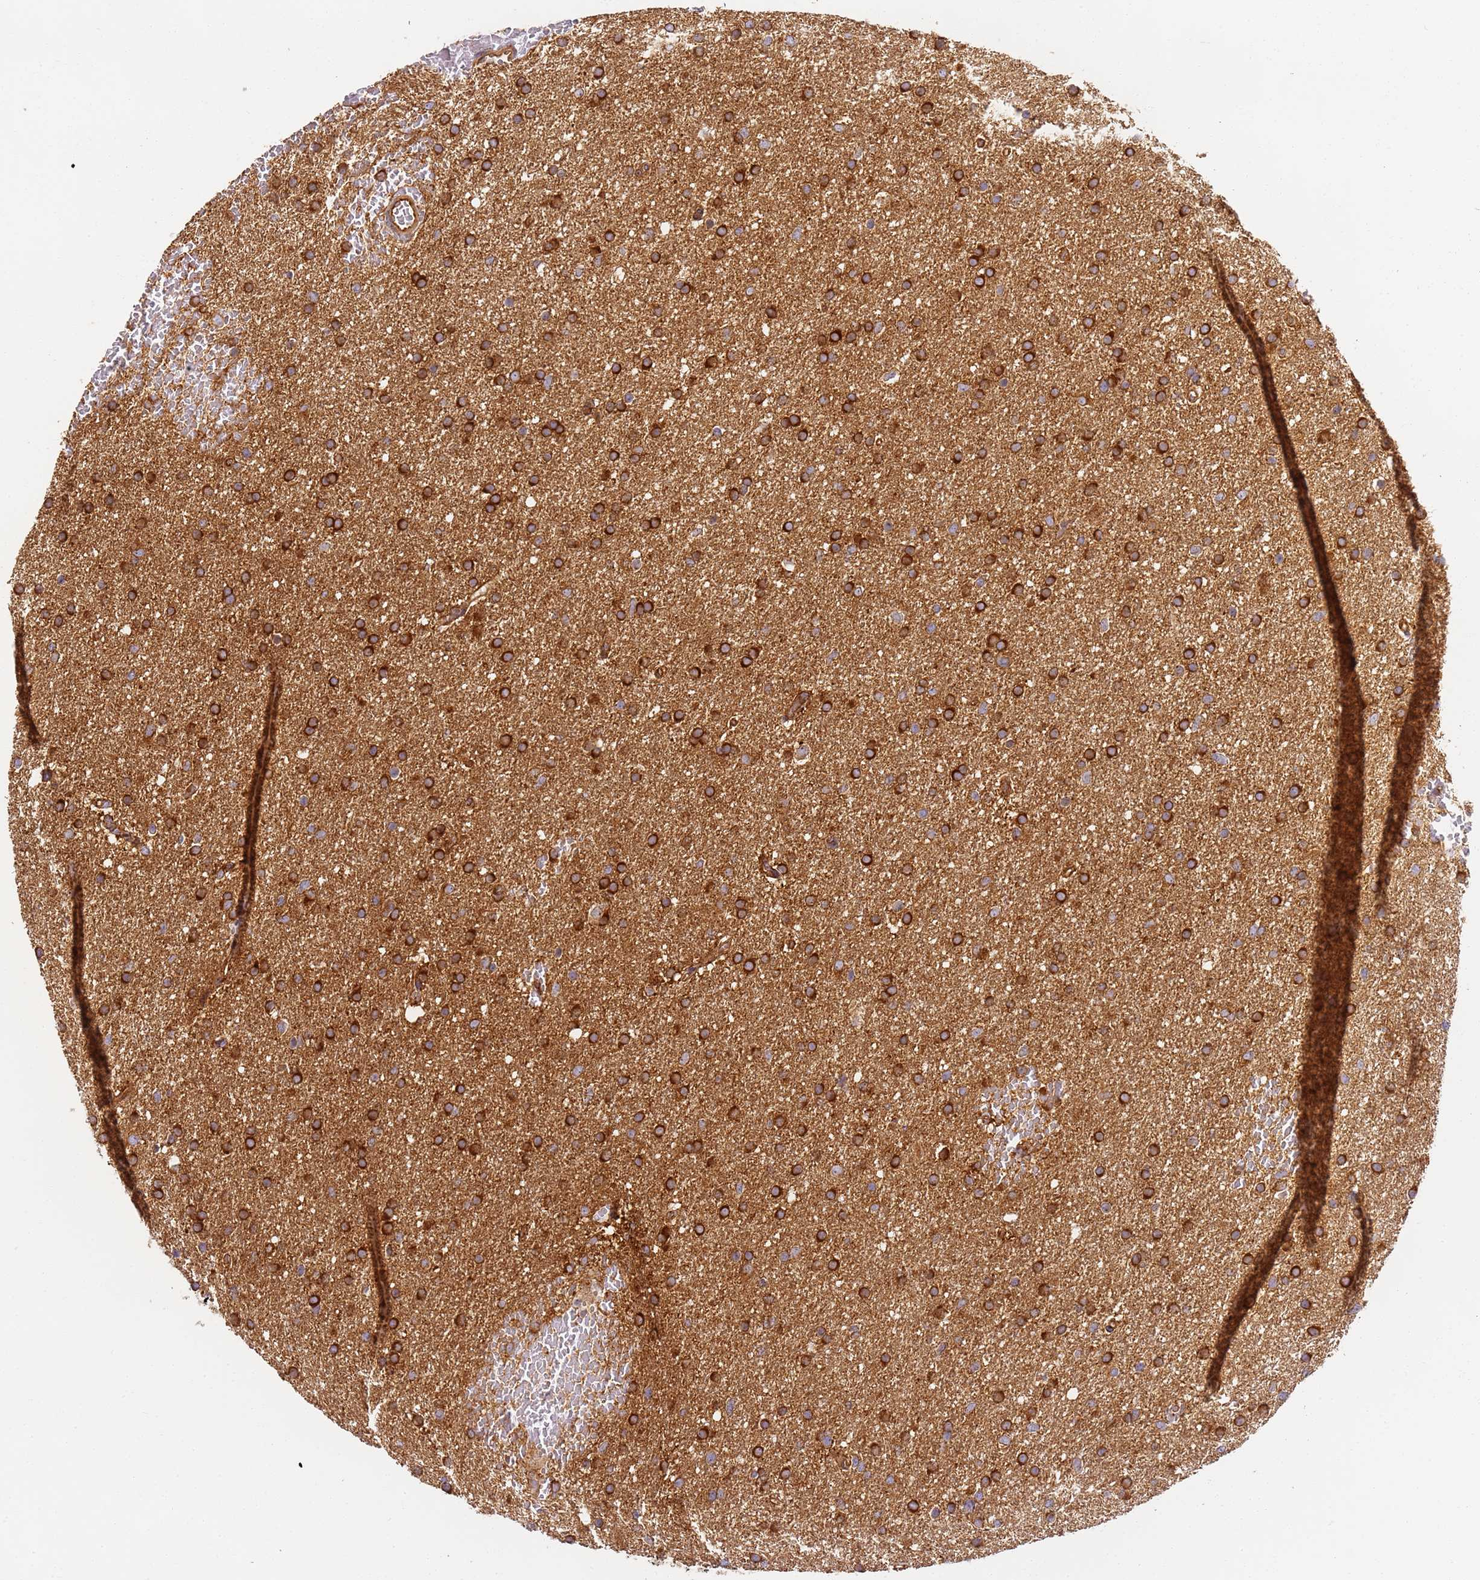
{"staining": {"intensity": "strong", "quantity": ">75%", "location": "cytoplasmic/membranous"}, "tissue": "glioma", "cell_type": "Tumor cells", "image_type": "cancer", "snomed": [{"axis": "morphology", "description": "Glioma, malignant, High grade"}, {"axis": "topography", "description": "Cerebral cortex"}], "caption": "Immunohistochemical staining of human glioma reveals strong cytoplasmic/membranous protein expression in about >75% of tumor cells.", "gene": "DYNC1I2", "patient": {"sex": "female", "age": 36}}